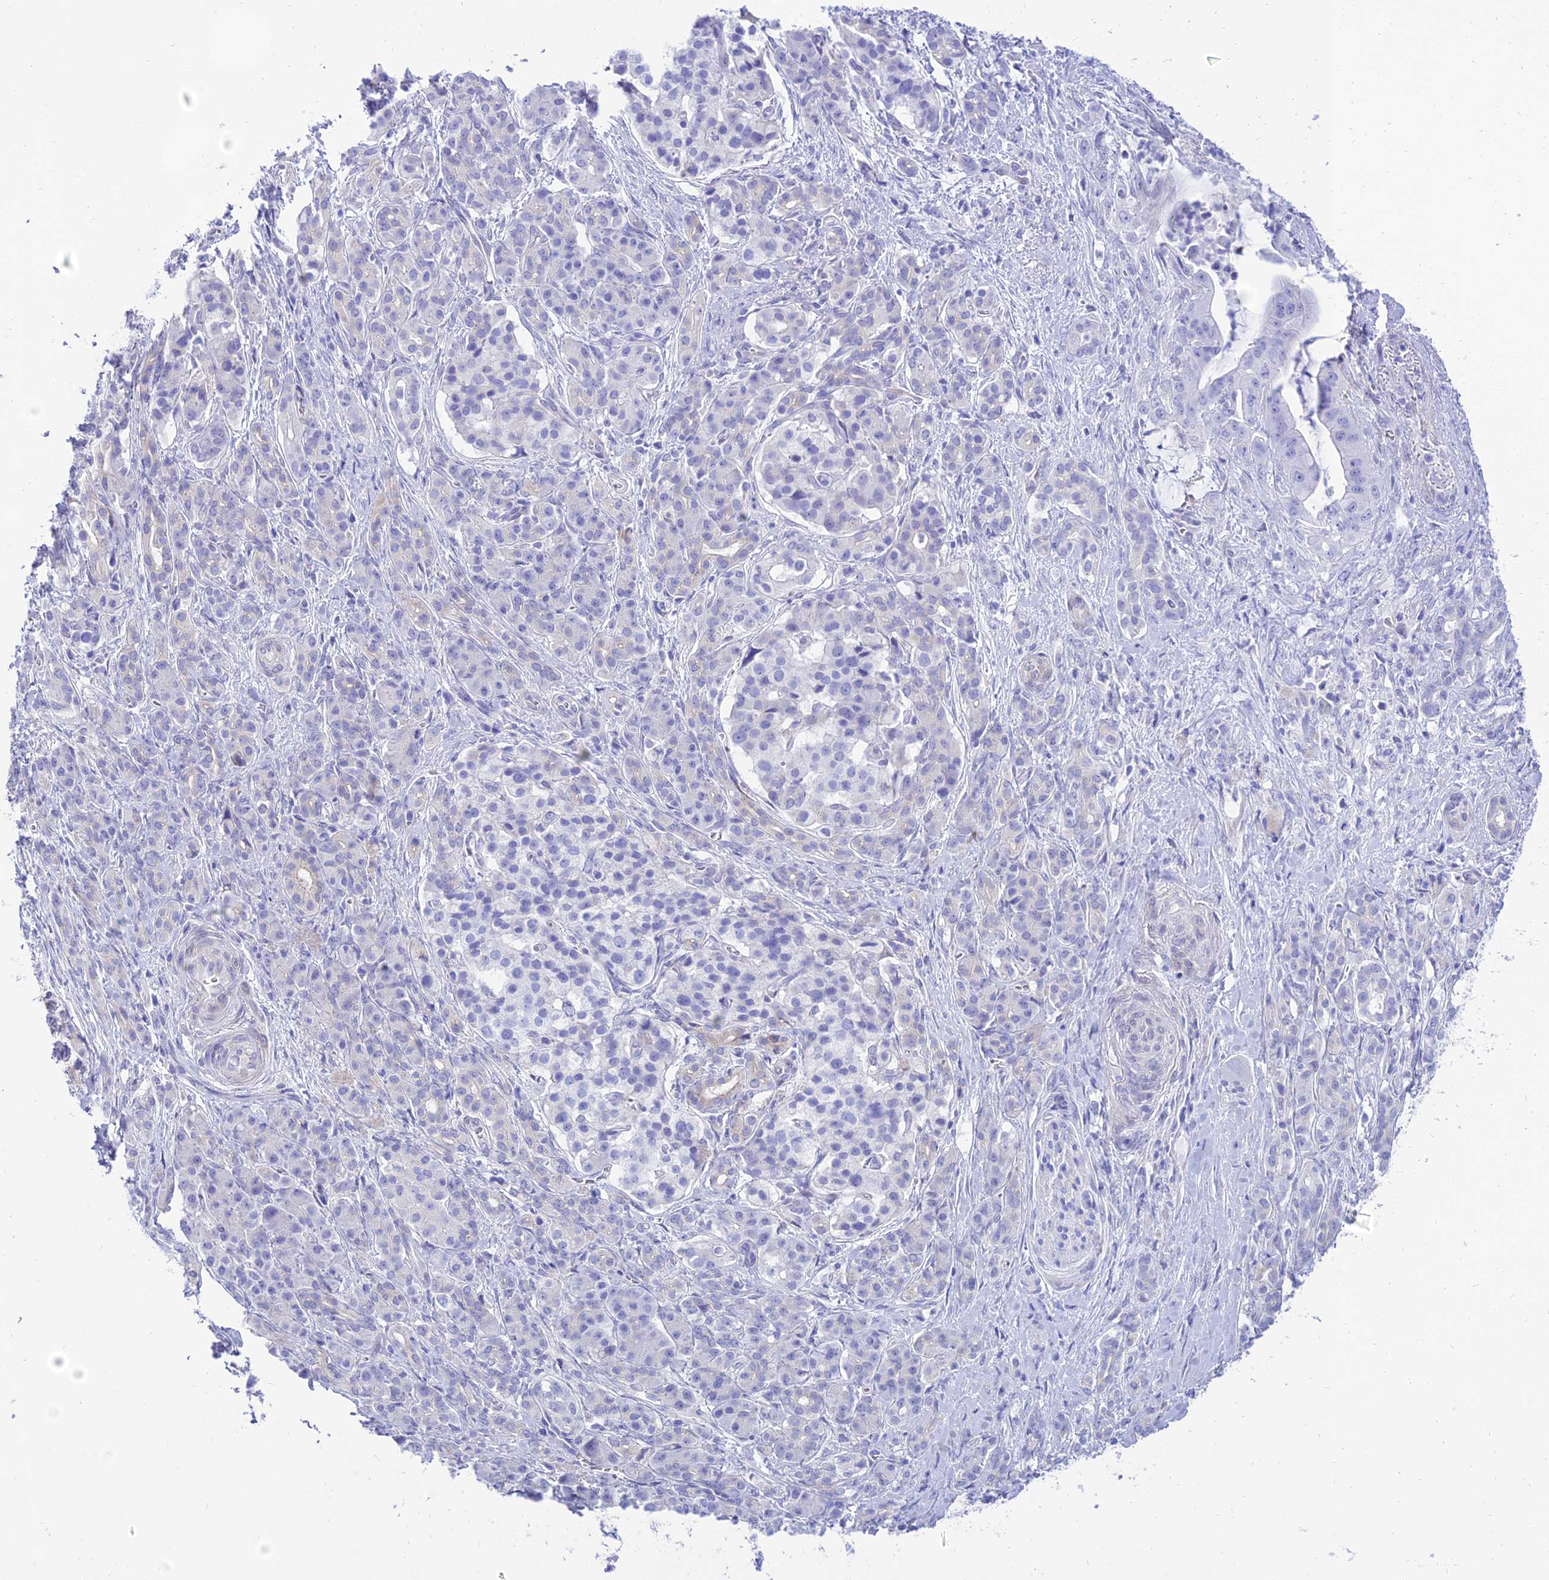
{"staining": {"intensity": "negative", "quantity": "none", "location": "none"}, "tissue": "pancreatic cancer", "cell_type": "Tumor cells", "image_type": "cancer", "snomed": [{"axis": "morphology", "description": "Adenocarcinoma, NOS"}, {"axis": "topography", "description": "Pancreas"}], "caption": "Immunohistochemistry (IHC) photomicrograph of neoplastic tissue: adenocarcinoma (pancreatic) stained with DAB (3,3'-diaminobenzidine) exhibits no significant protein expression in tumor cells.", "gene": "TAC3", "patient": {"sex": "male", "age": 57}}